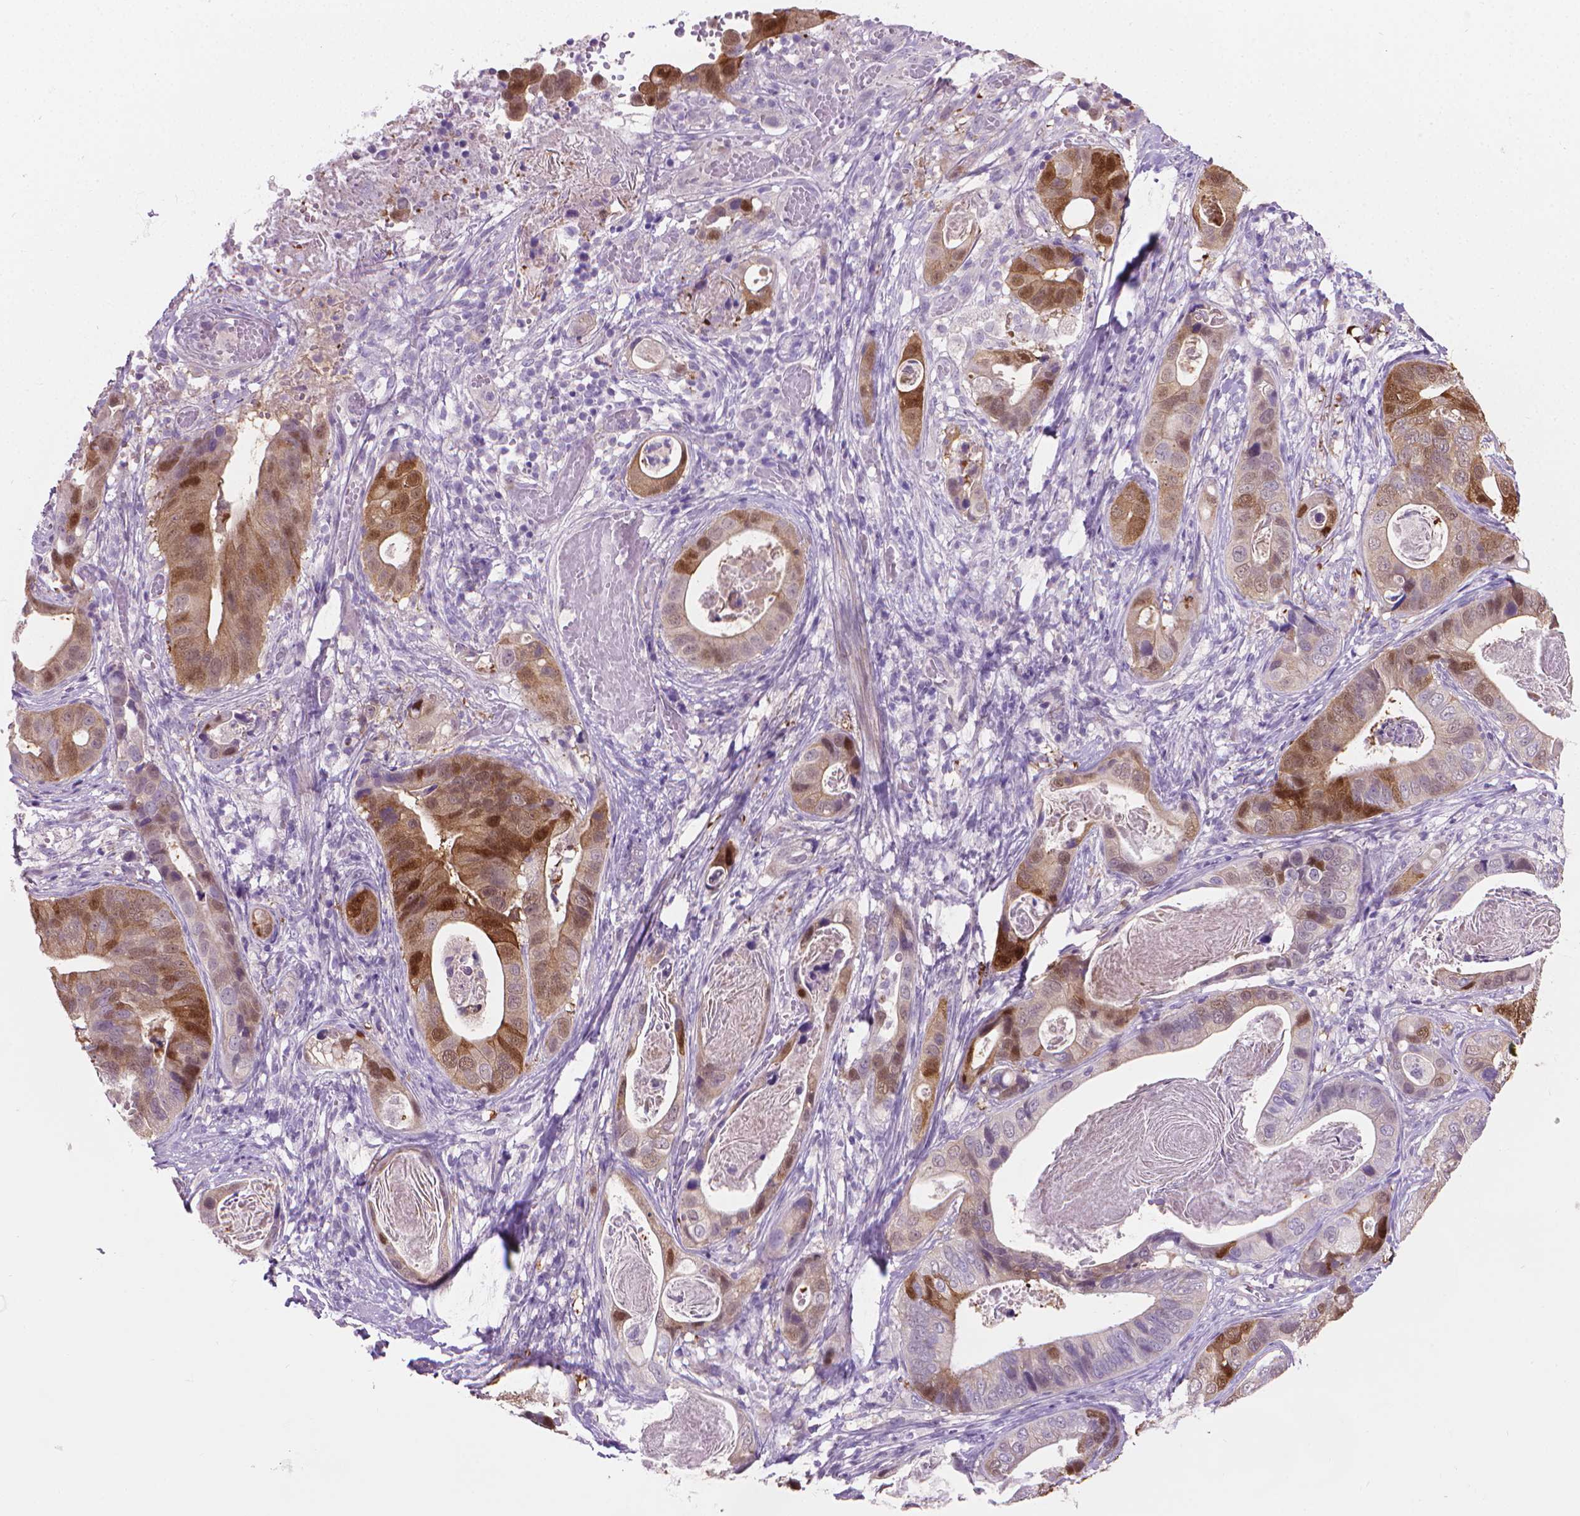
{"staining": {"intensity": "moderate", "quantity": "25%-75%", "location": "cytoplasmic/membranous"}, "tissue": "stomach cancer", "cell_type": "Tumor cells", "image_type": "cancer", "snomed": [{"axis": "morphology", "description": "Adenocarcinoma, NOS"}, {"axis": "topography", "description": "Stomach"}], "caption": "An IHC photomicrograph of neoplastic tissue is shown. Protein staining in brown labels moderate cytoplasmic/membranous positivity in stomach cancer within tumor cells.", "gene": "GSDMA", "patient": {"sex": "male", "age": 84}}